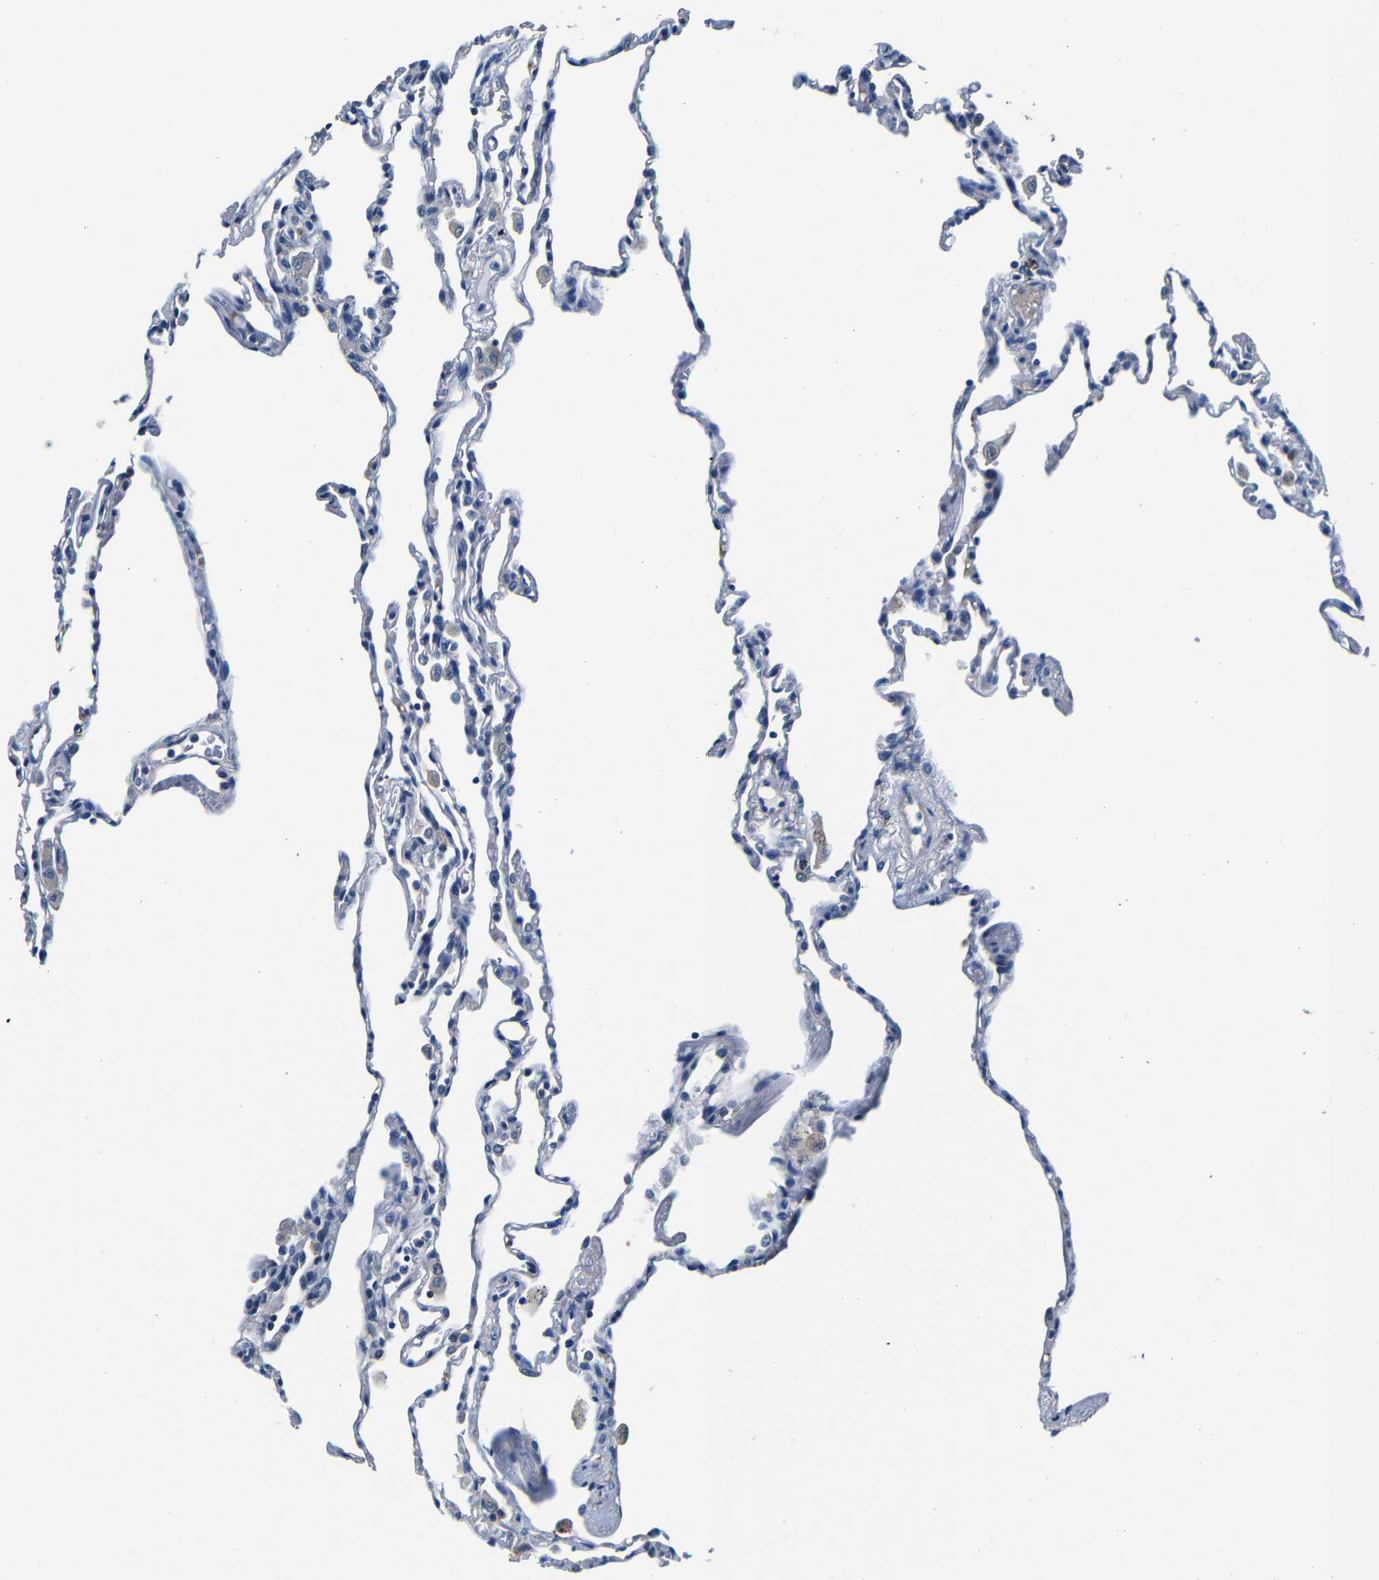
{"staining": {"intensity": "negative", "quantity": "none", "location": "none"}, "tissue": "lung", "cell_type": "Alveolar cells", "image_type": "normal", "snomed": [{"axis": "morphology", "description": "Normal tissue, NOS"}, {"axis": "topography", "description": "Lung"}], "caption": "Immunohistochemistry micrograph of normal lung: human lung stained with DAB reveals no significant protein positivity in alveolar cells.", "gene": "TNFAIP1", "patient": {"sex": "male", "age": 59}}